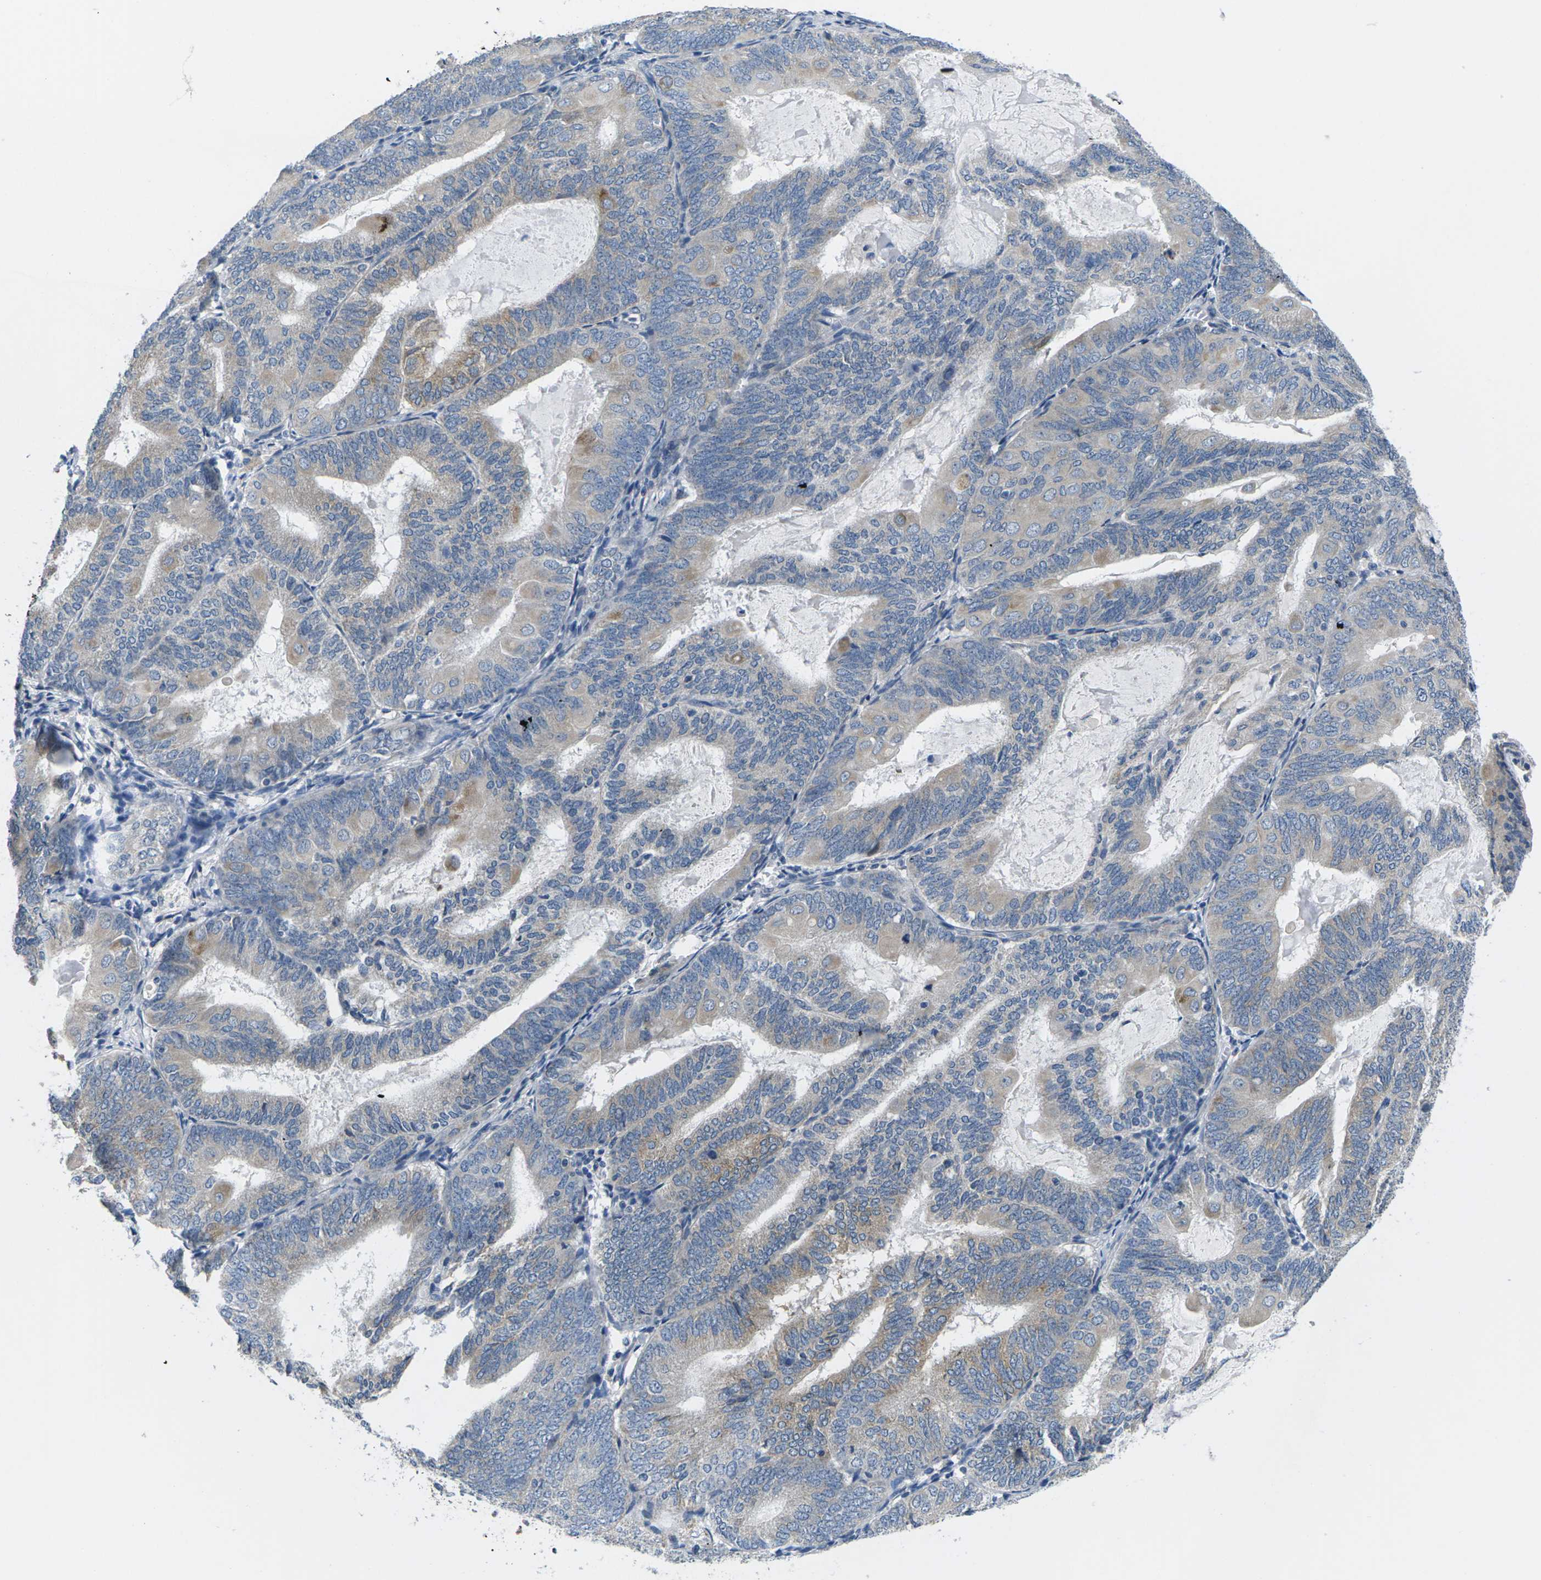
{"staining": {"intensity": "weak", "quantity": "<25%", "location": "cytoplasmic/membranous"}, "tissue": "endometrial cancer", "cell_type": "Tumor cells", "image_type": "cancer", "snomed": [{"axis": "morphology", "description": "Adenocarcinoma, NOS"}, {"axis": "topography", "description": "Endometrium"}], "caption": "Protein analysis of endometrial adenocarcinoma shows no significant expression in tumor cells.", "gene": "ERGIC3", "patient": {"sex": "female", "age": 81}}